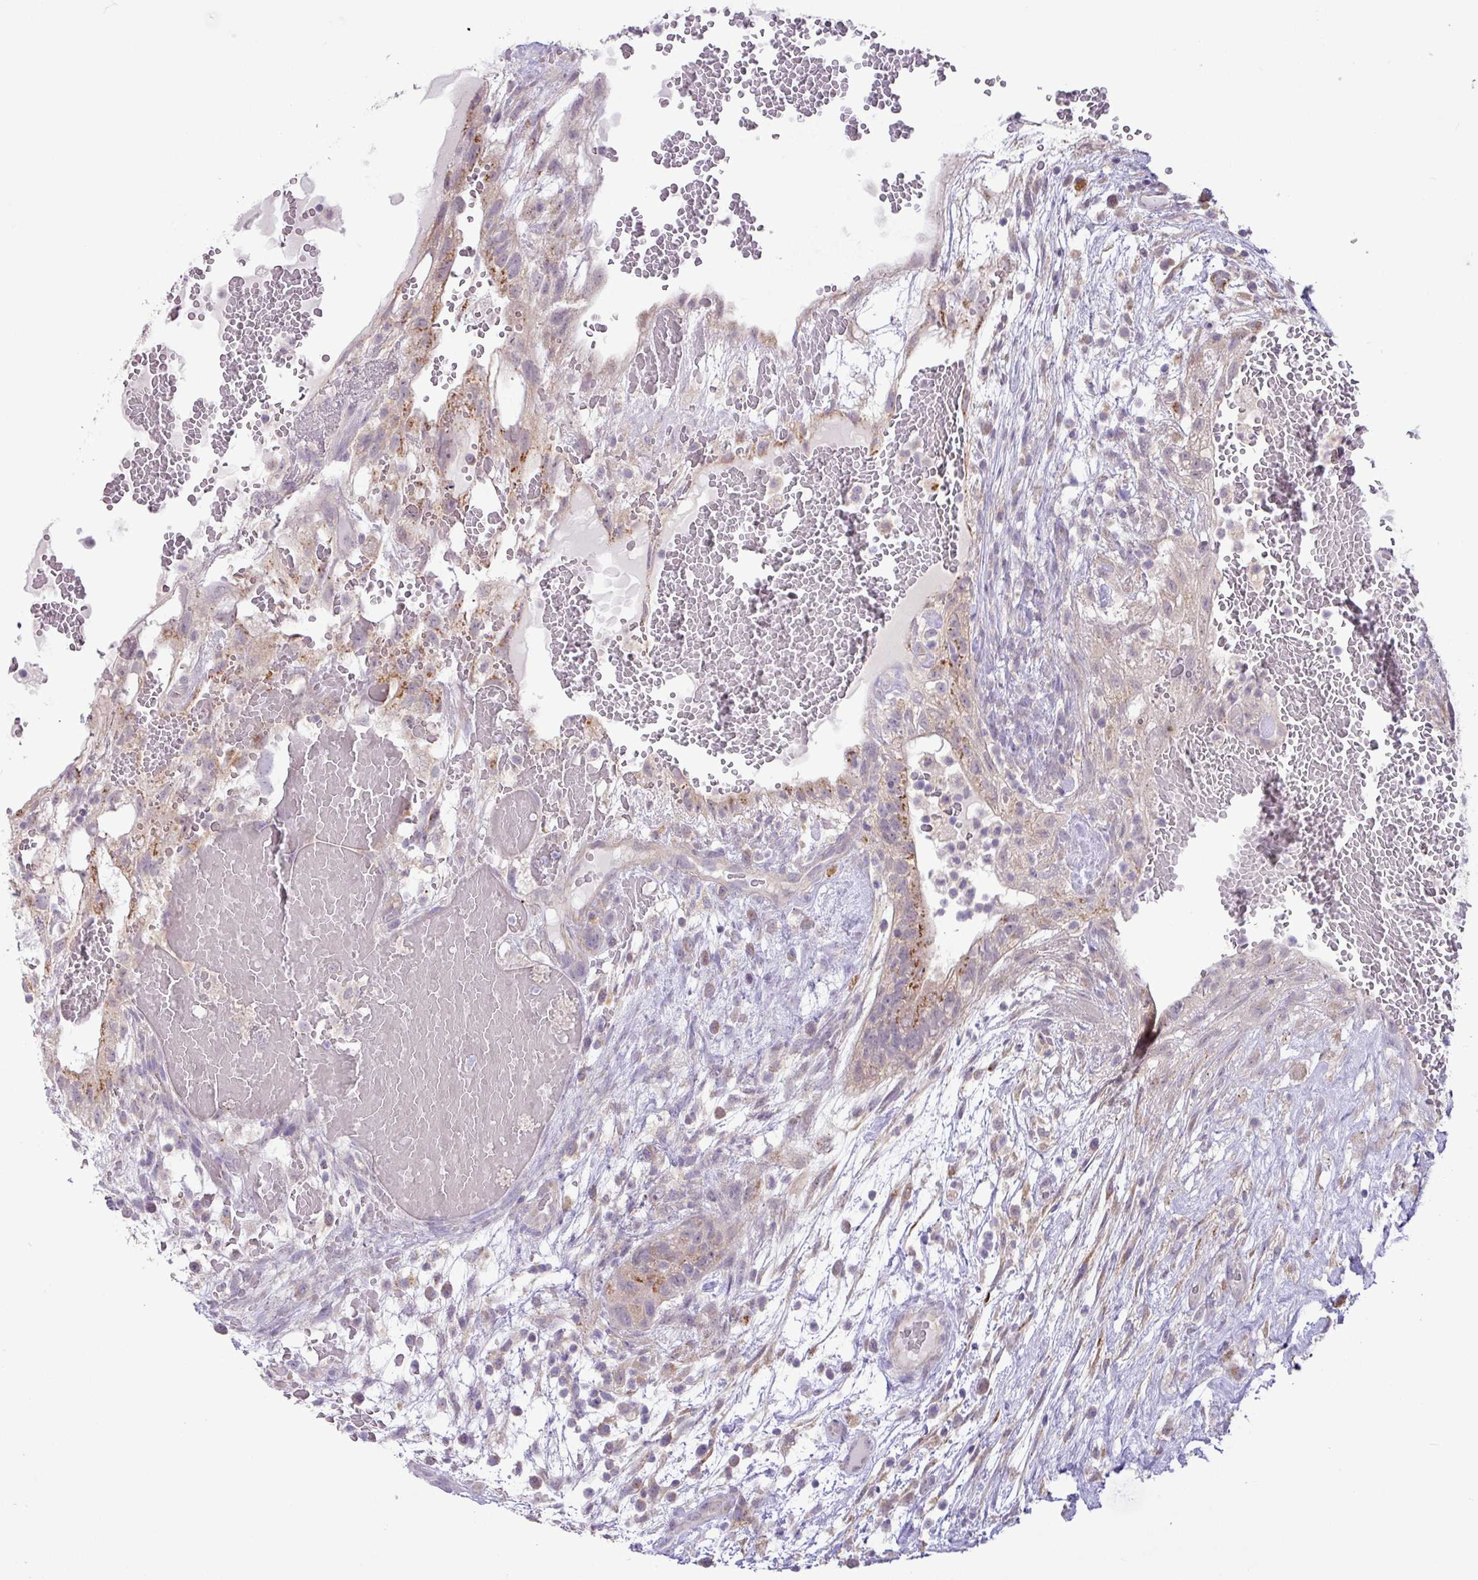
{"staining": {"intensity": "moderate", "quantity": "<25%", "location": "cytoplasmic/membranous"}, "tissue": "testis cancer", "cell_type": "Tumor cells", "image_type": "cancer", "snomed": [{"axis": "morphology", "description": "Normal tissue, NOS"}, {"axis": "morphology", "description": "Carcinoma, Embryonal, NOS"}, {"axis": "topography", "description": "Testis"}], "caption": "Brown immunohistochemical staining in testis embryonal carcinoma demonstrates moderate cytoplasmic/membranous staining in about <25% of tumor cells.", "gene": "GALNT12", "patient": {"sex": "male", "age": 32}}